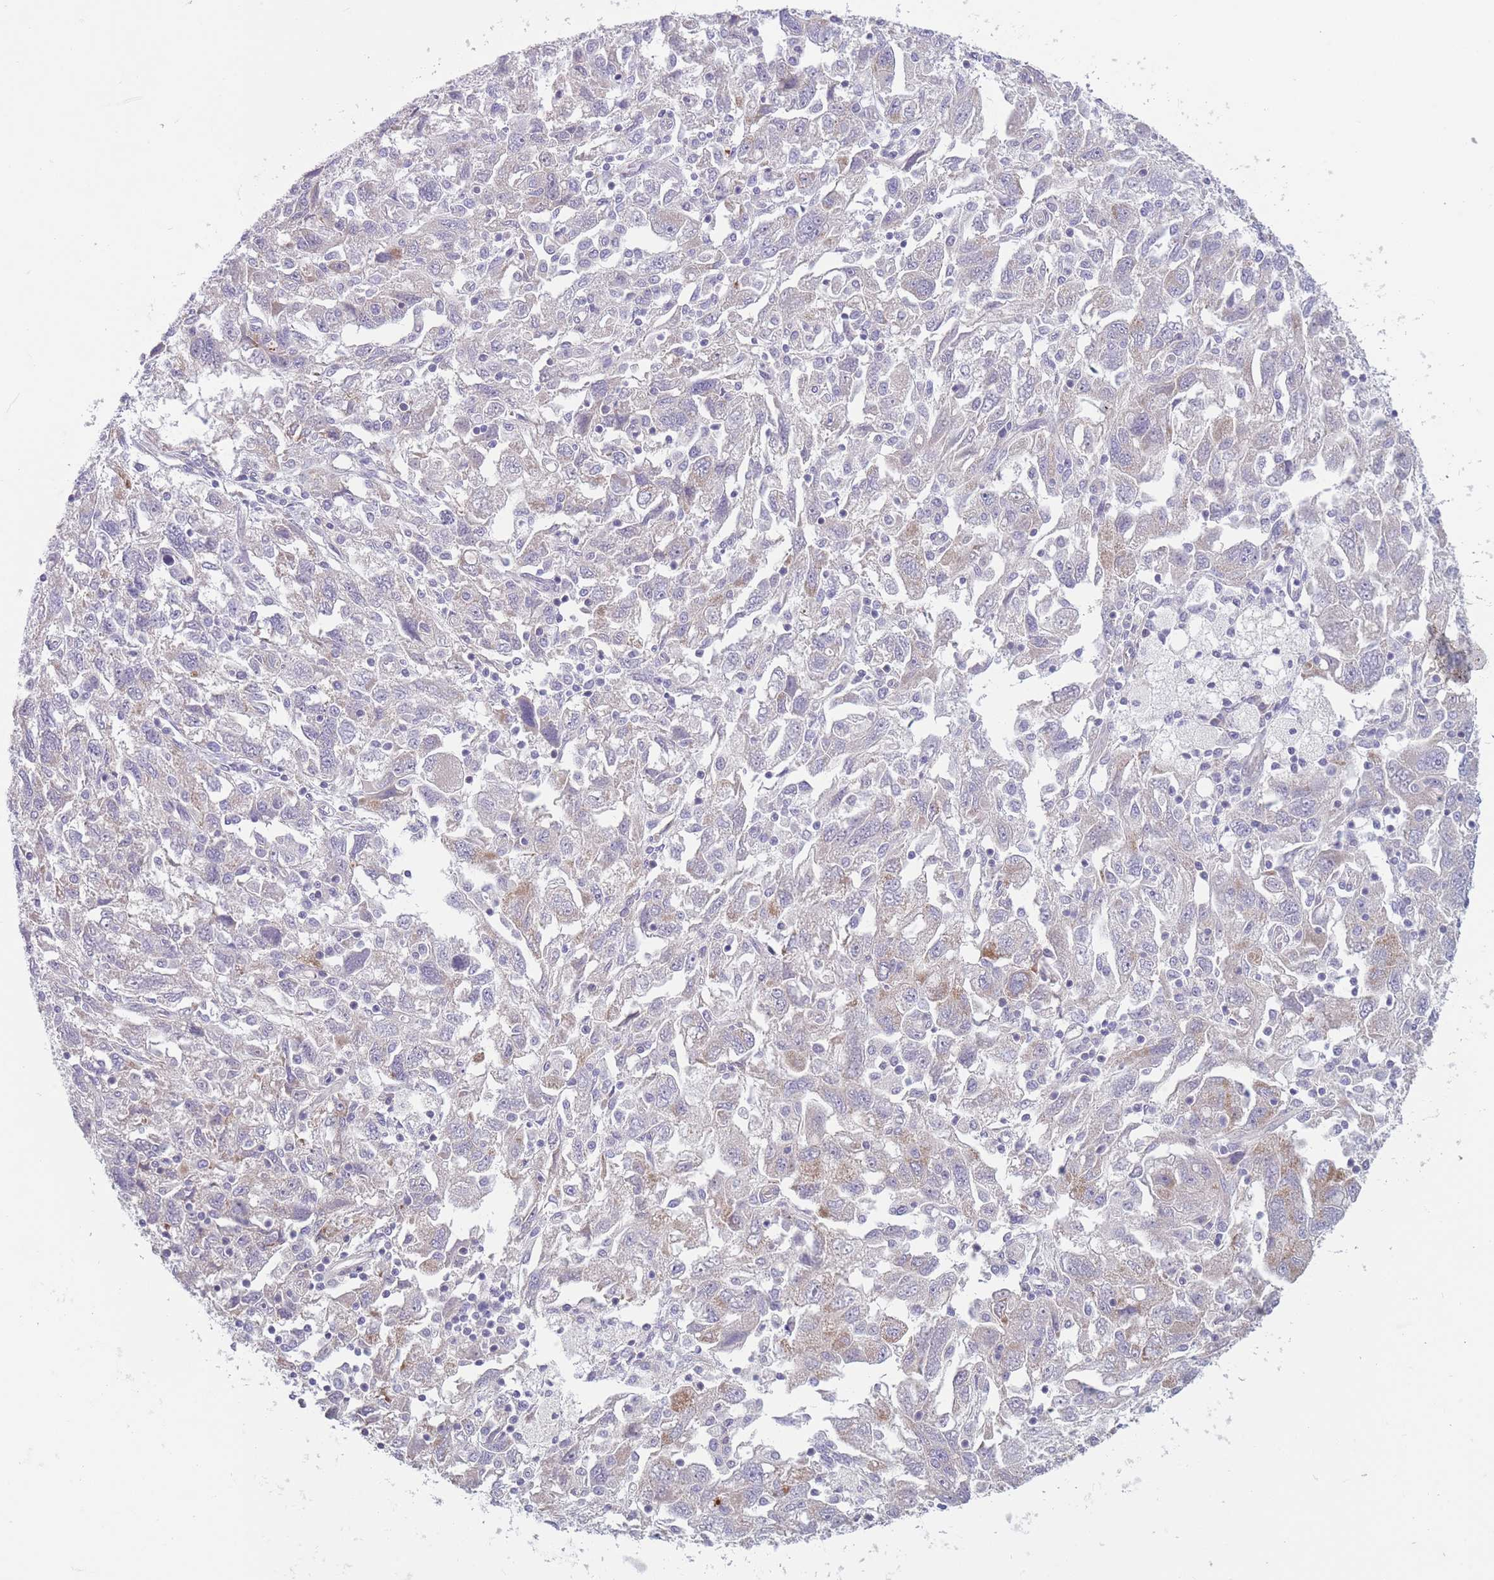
{"staining": {"intensity": "weak", "quantity": "<25%", "location": "cytoplasmic/membranous"}, "tissue": "ovarian cancer", "cell_type": "Tumor cells", "image_type": "cancer", "snomed": [{"axis": "morphology", "description": "Carcinoma, NOS"}, {"axis": "morphology", "description": "Cystadenocarcinoma, serous, NOS"}, {"axis": "topography", "description": "Ovary"}], "caption": "A micrograph of ovarian cancer (serous cystadenocarcinoma) stained for a protein exhibits no brown staining in tumor cells. Nuclei are stained in blue.", "gene": "PNPLA5", "patient": {"sex": "female", "age": 69}}